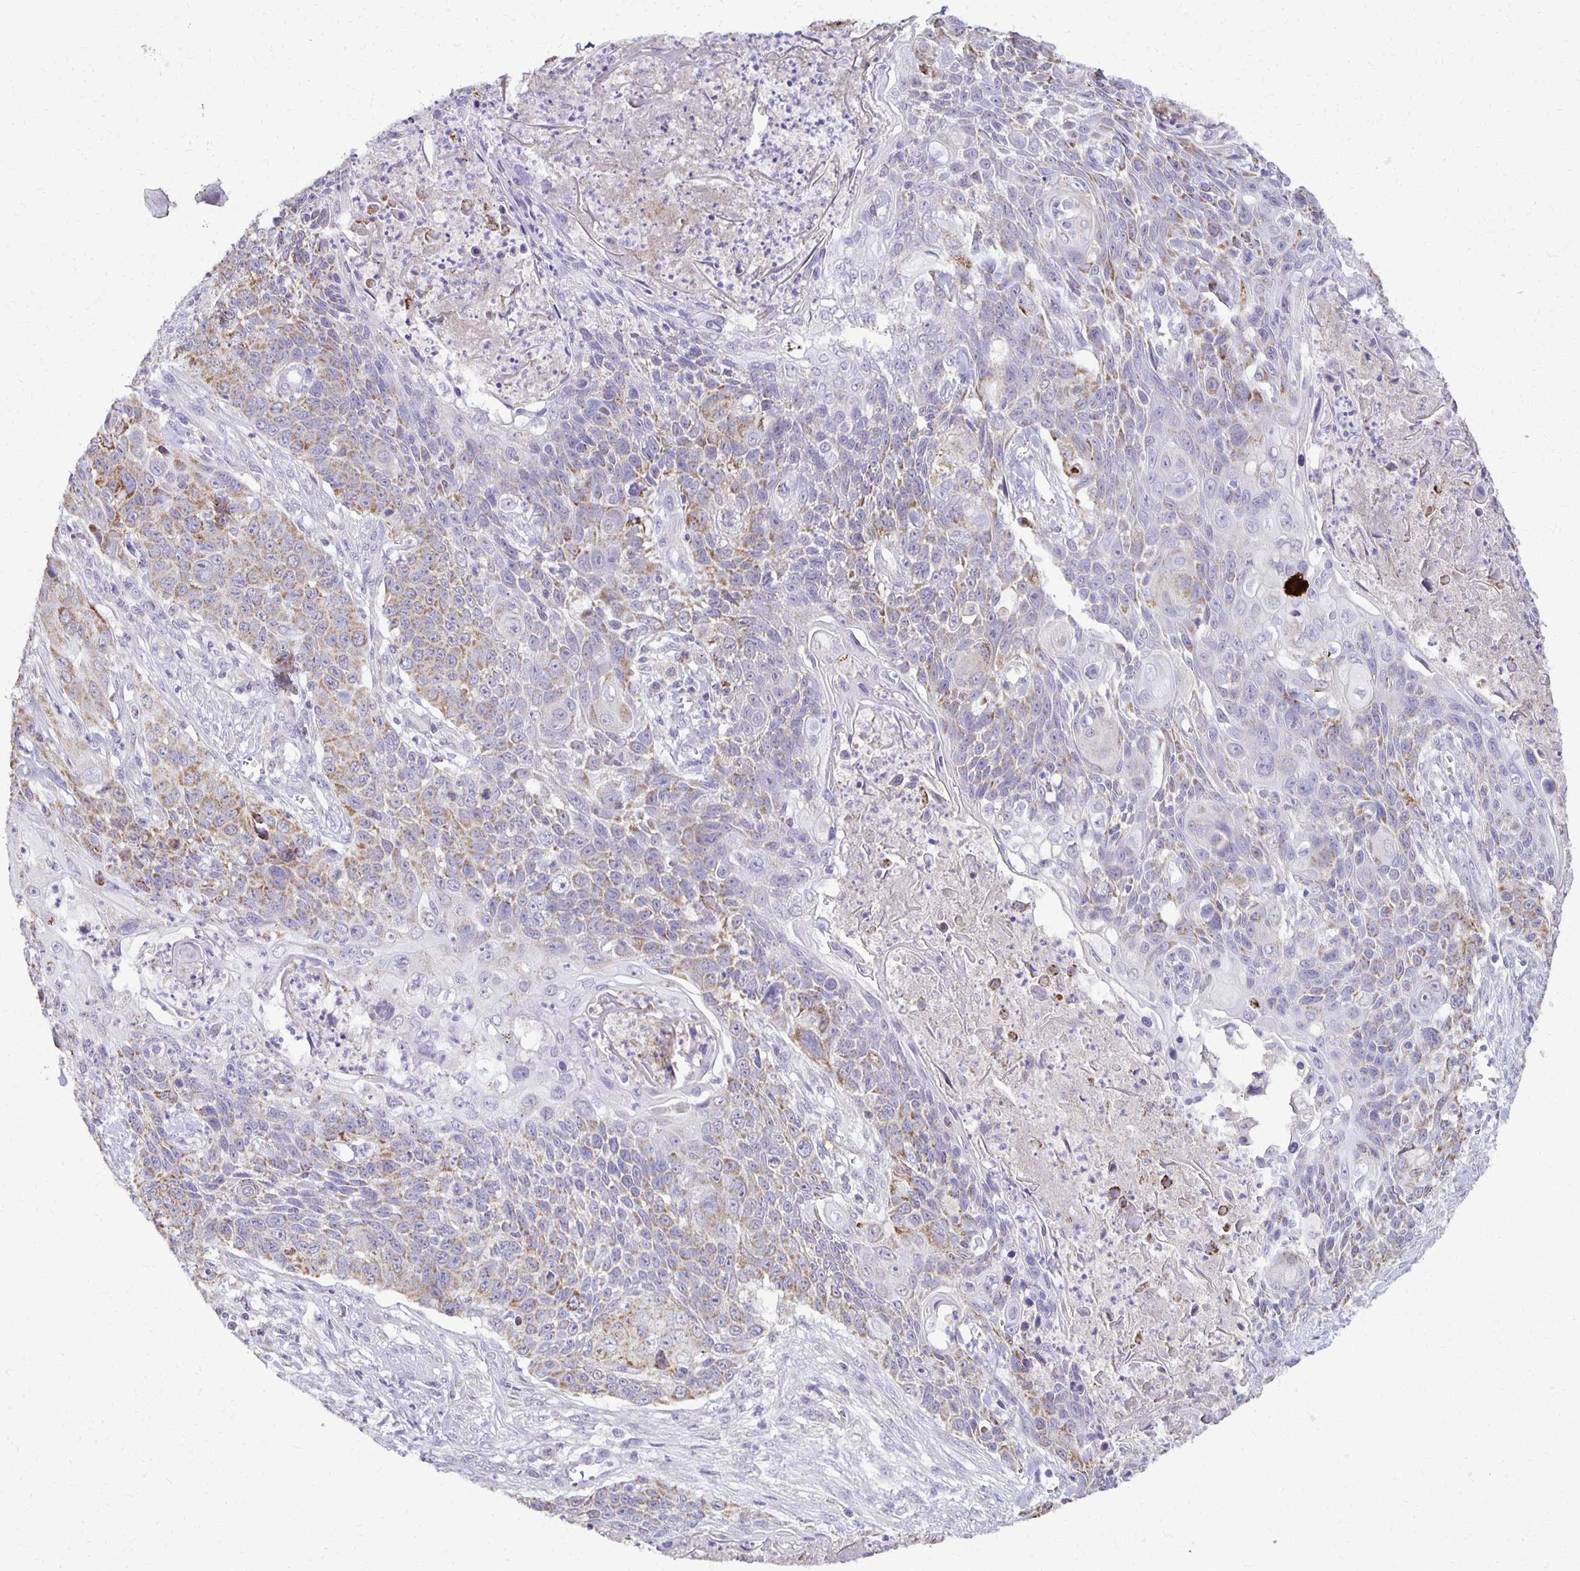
{"staining": {"intensity": "moderate", "quantity": "<25%", "location": "cytoplasmic/membranous"}, "tissue": "lung cancer", "cell_type": "Tumor cells", "image_type": "cancer", "snomed": [{"axis": "morphology", "description": "Squamous cell carcinoma, NOS"}, {"axis": "morphology", "description": "Squamous cell carcinoma, metastatic, NOS"}, {"axis": "topography", "description": "Lung"}, {"axis": "topography", "description": "Pleura, NOS"}], "caption": "This histopathology image shows immunohistochemistry staining of lung cancer, with low moderate cytoplasmic/membranous staining in about <25% of tumor cells.", "gene": "IER3", "patient": {"sex": "male", "age": 72}}